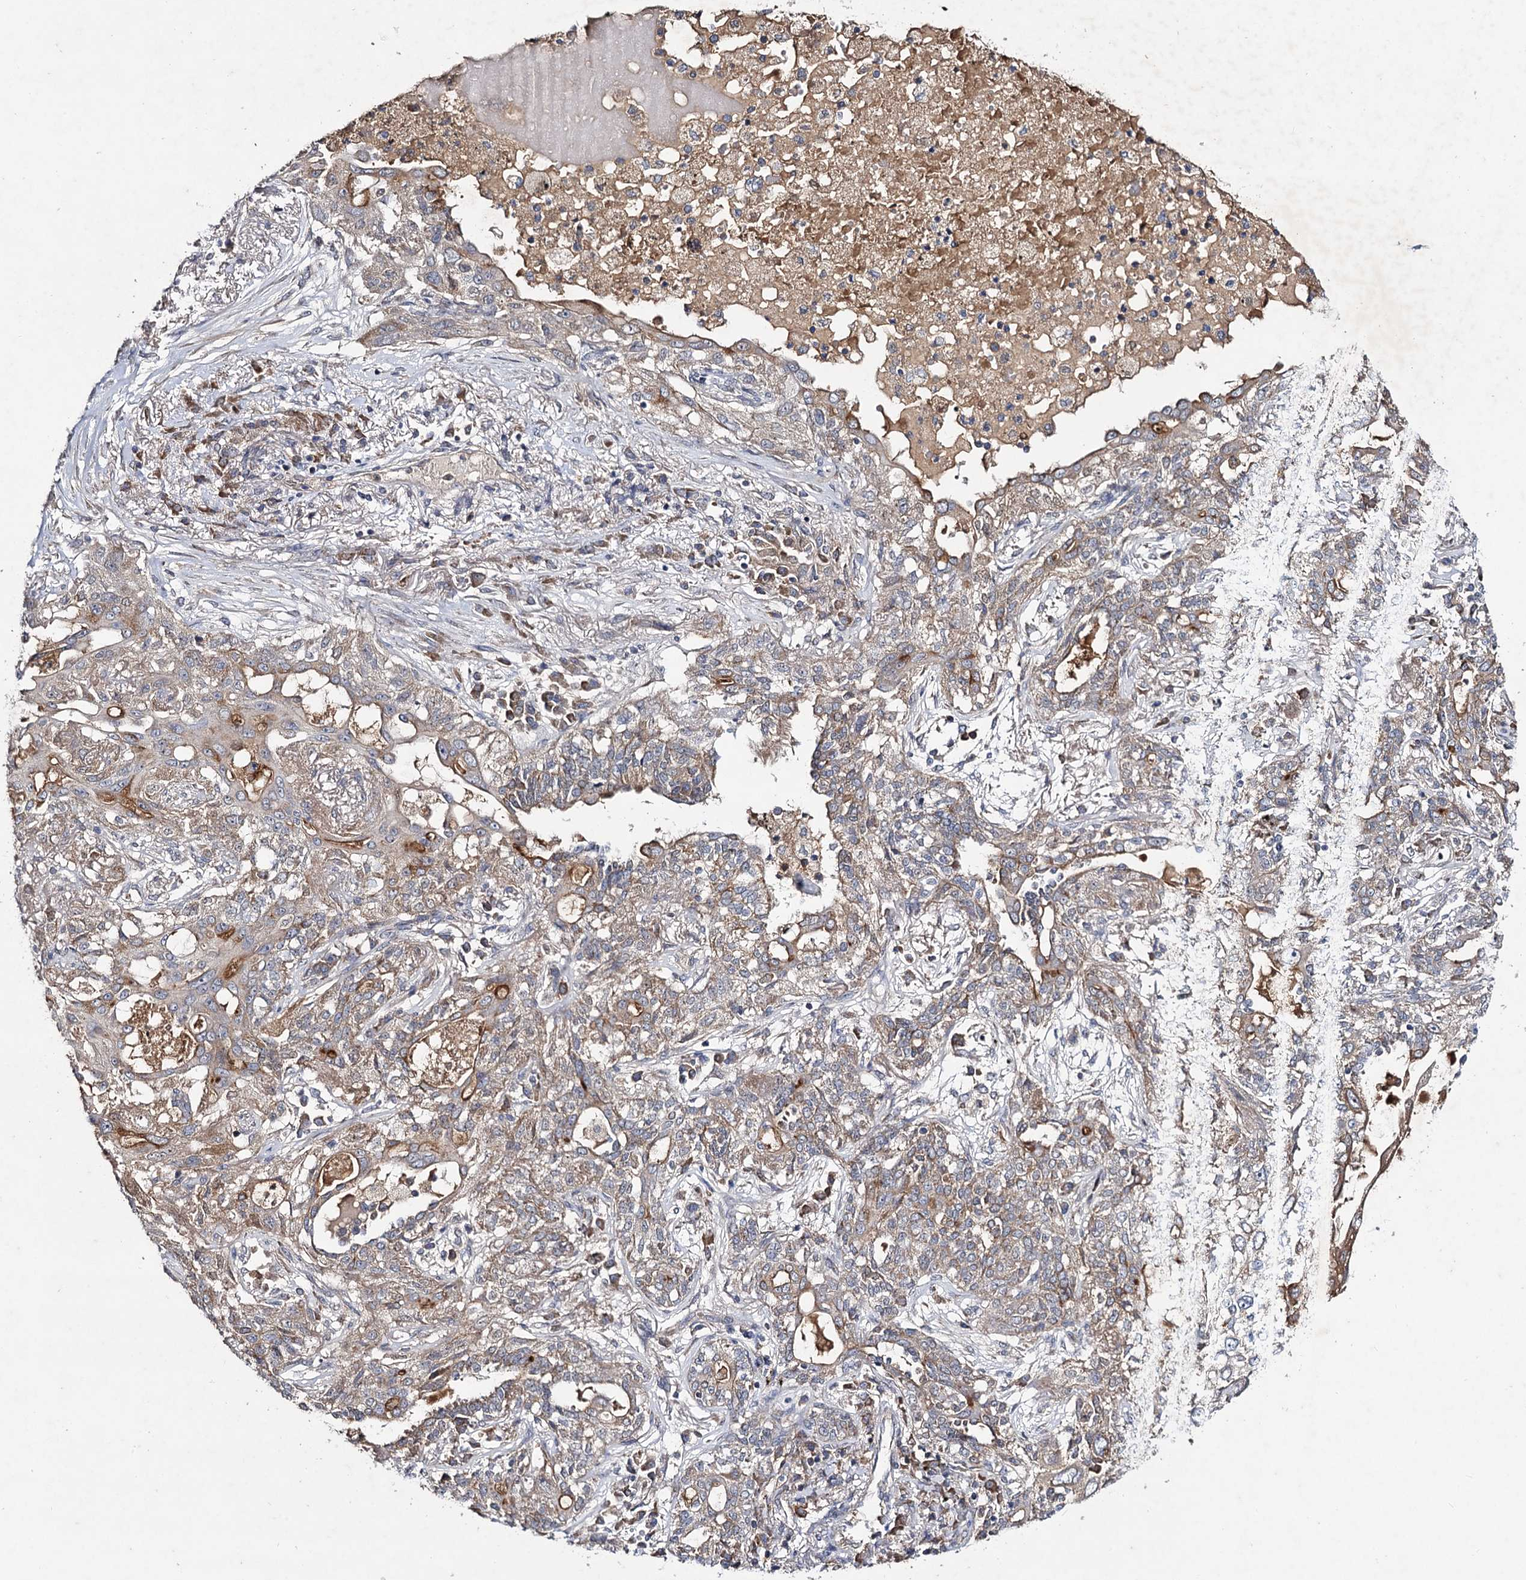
{"staining": {"intensity": "weak", "quantity": ">75%", "location": "cytoplasmic/membranous"}, "tissue": "lung cancer", "cell_type": "Tumor cells", "image_type": "cancer", "snomed": [{"axis": "morphology", "description": "Squamous cell carcinoma, NOS"}, {"axis": "topography", "description": "Lung"}], "caption": "Brown immunohistochemical staining in lung cancer shows weak cytoplasmic/membranous expression in about >75% of tumor cells.", "gene": "VPS37D", "patient": {"sex": "female", "age": 70}}